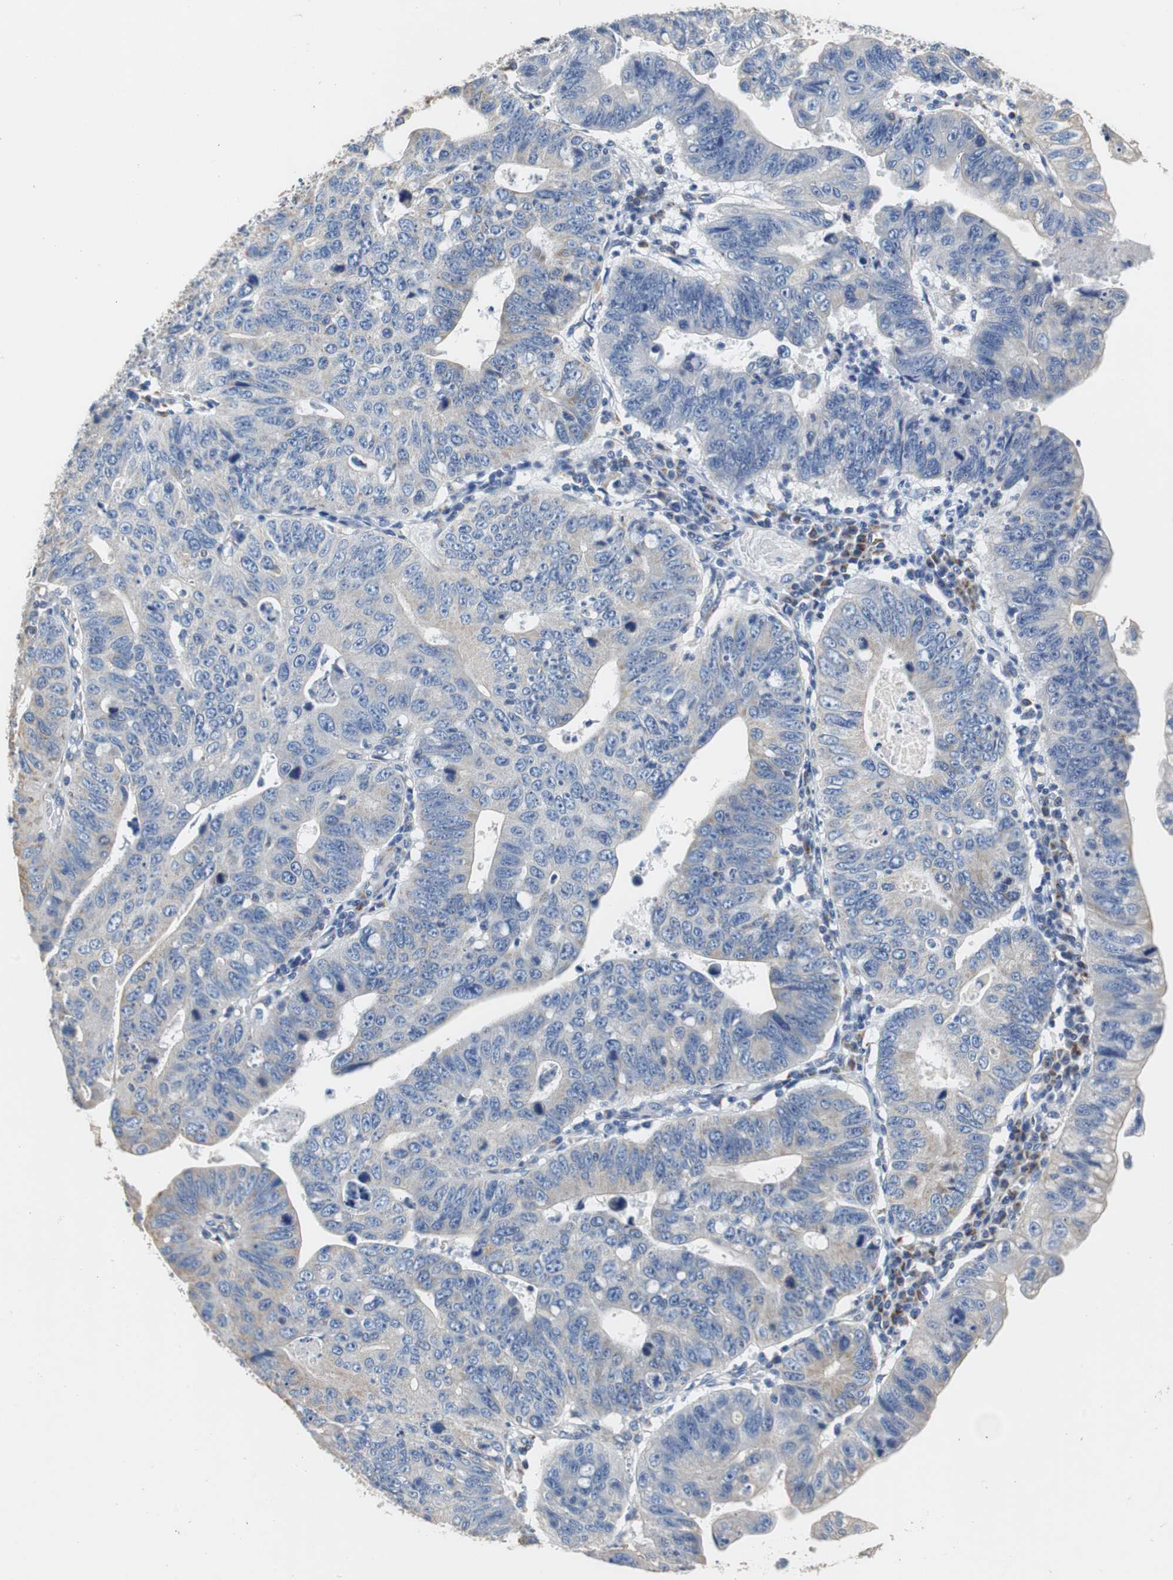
{"staining": {"intensity": "negative", "quantity": "none", "location": "none"}, "tissue": "stomach cancer", "cell_type": "Tumor cells", "image_type": "cancer", "snomed": [{"axis": "morphology", "description": "Adenocarcinoma, NOS"}, {"axis": "topography", "description": "Stomach"}], "caption": "Tumor cells are negative for brown protein staining in adenocarcinoma (stomach).", "gene": "PCK1", "patient": {"sex": "male", "age": 59}}